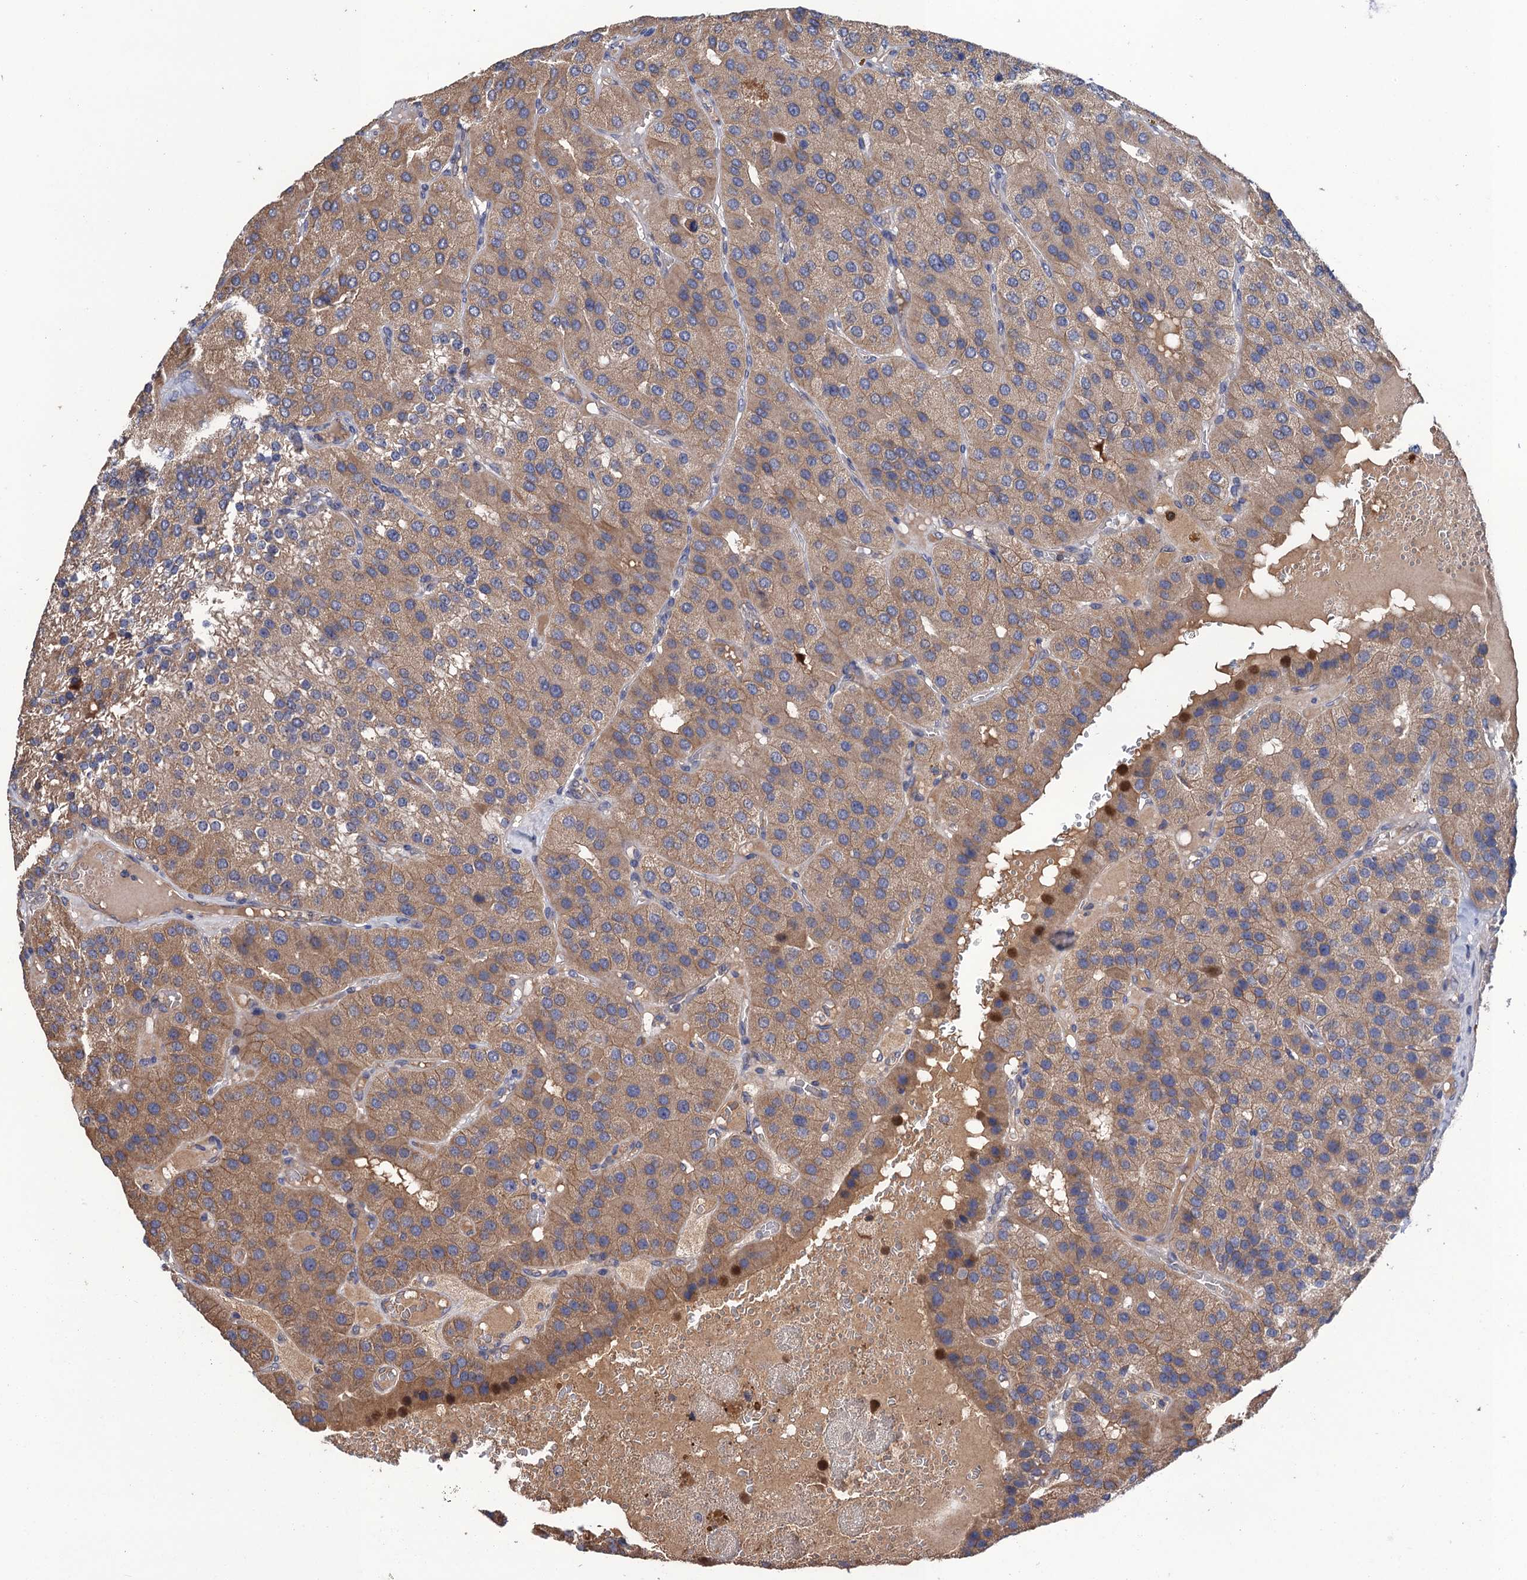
{"staining": {"intensity": "moderate", "quantity": ">75%", "location": "cytoplasmic/membranous"}, "tissue": "parathyroid gland", "cell_type": "Glandular cells", "image_type": "normal", "snomed": [{"axis": "morphology", "description": "Normal tissue, NOS"}, {"axis": "morphology", "description": "Adenoma, NOS"}, {"axis": "topography", "description": "Parathyroid gland"}], "caption": "IHC image of benign parathyroid gland: parathyroid gland stained using immunohistochemistry shows medium levels of moderate protein expression localized specifically in the cytoplasmic/membranous of glandular cells, appearing as a cytoplasmic/membranous brown color.", "gene": "DGKA", "patient": {"sex": "female", "age": 86}}